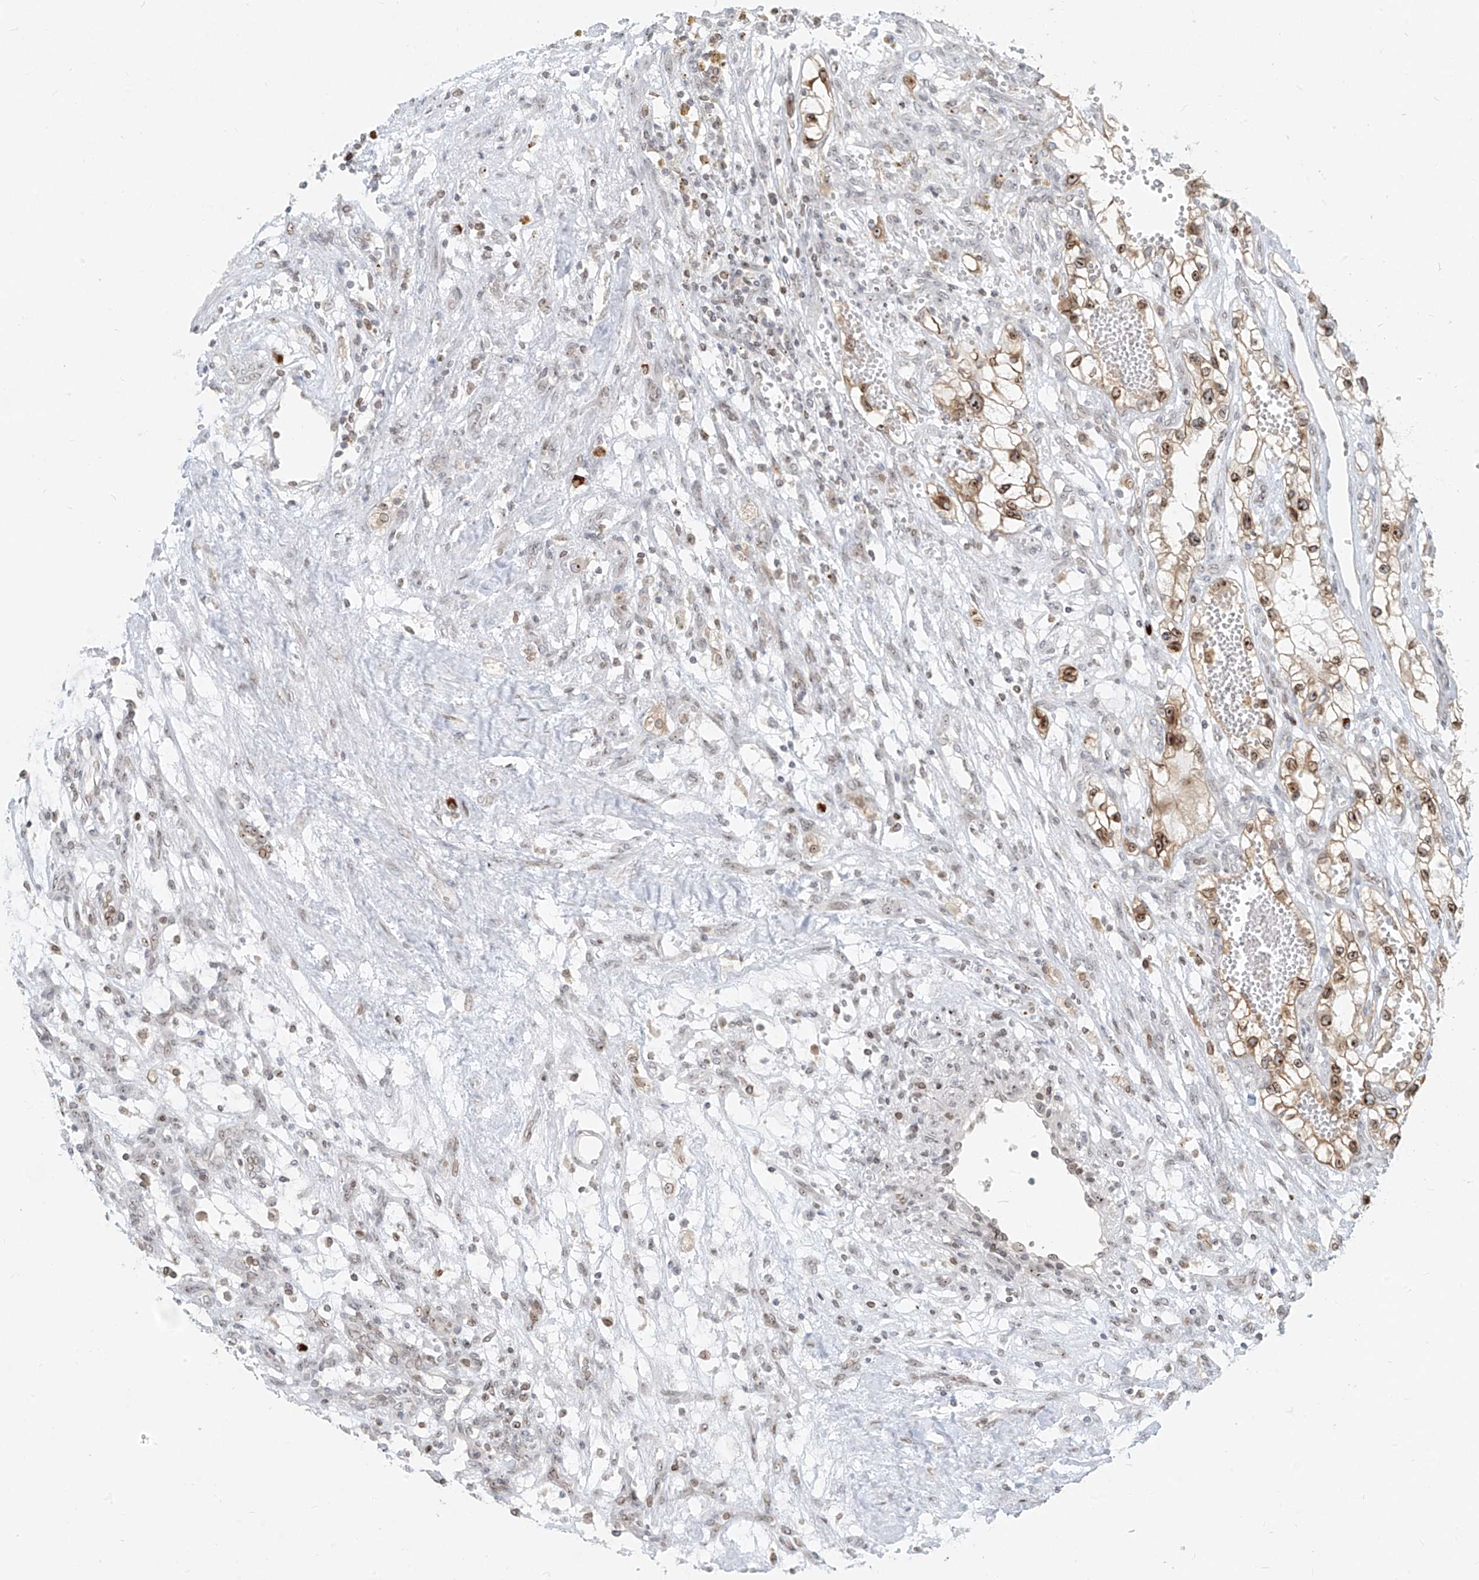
{"staining": {"intensity": "moderate", "quantity": "25%-75%", "location": "cytoplasmic/membranous,nuclear"}, "tissue": "renal cancer", "cell_type": "Tumor cells", "image_type": "cancer", "snomed": [{"axis": "morphology", "description": "Adenocarcinoma, NOS"}, {"axis": "topography", "description": "Kidney"}], "caption": "An IHC histopathology image of neoplastic tissue is shown. Protein staining in brown highlights moderate cytoplasmic/membranous and nuclear positivity in renal cancer (adenocarcinoma) within tumor cells.", "gene": "SAMD15", "patient": {"sex": "female", "age": 57}}